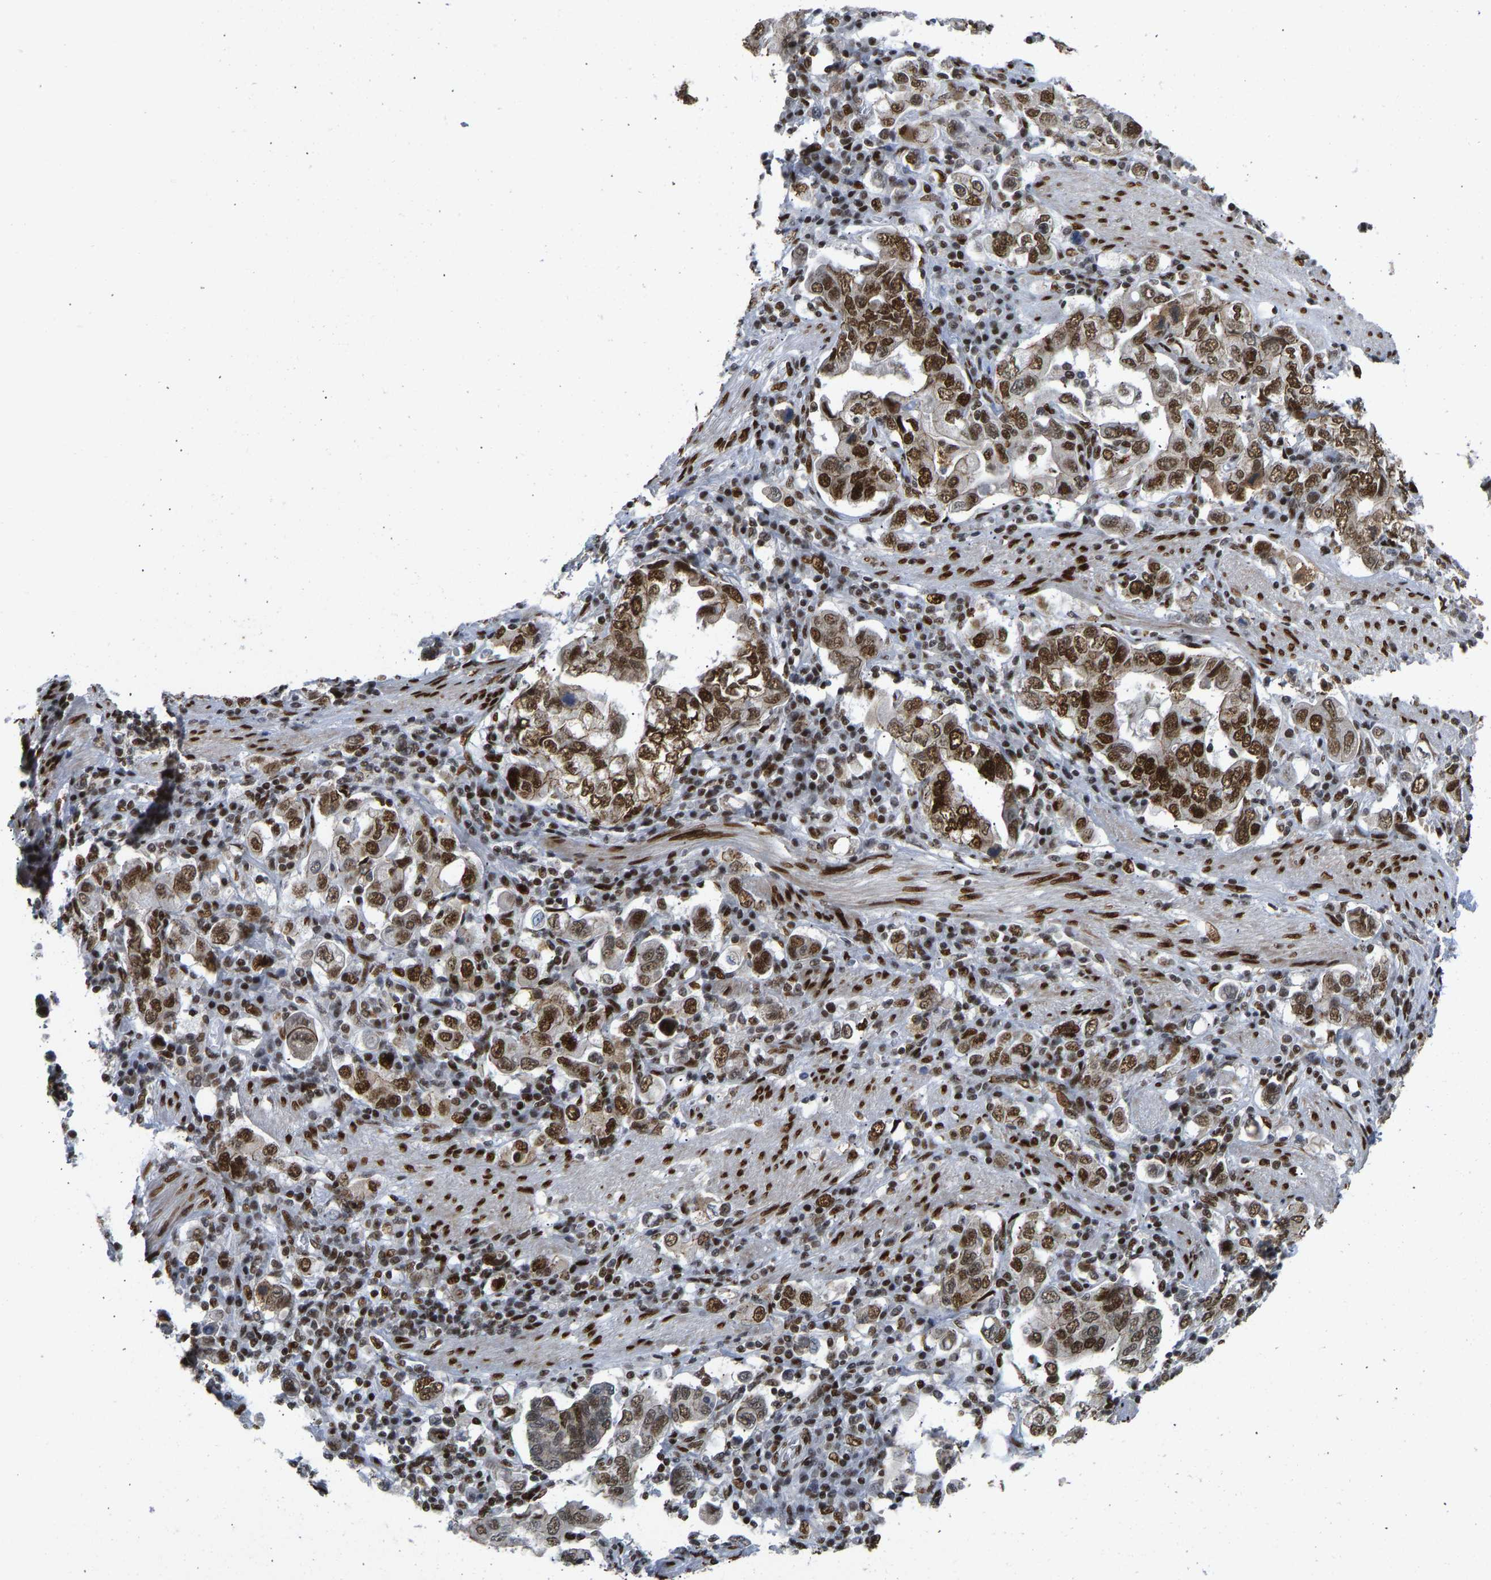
{"staining": {"intensity": "strong", "quantity": ">75%", "location": "nuclear"}, "tissue": "stomach cancer", "cell_type": "Tumor cells", "image_type": "cancer", "snomed": [{"axis": "morphology", "description": "Adenocarcinoma, NOS"}, {"axis": "topography", "description": "Stomach, upper"}], "caption": "Human stomach cancer stained for a protein (brown) exhibits strong nuclear positive expression in about >75% of tumor cells.", "gene": "FOXK1", "patient": {"sex": "male", "age": 62}}